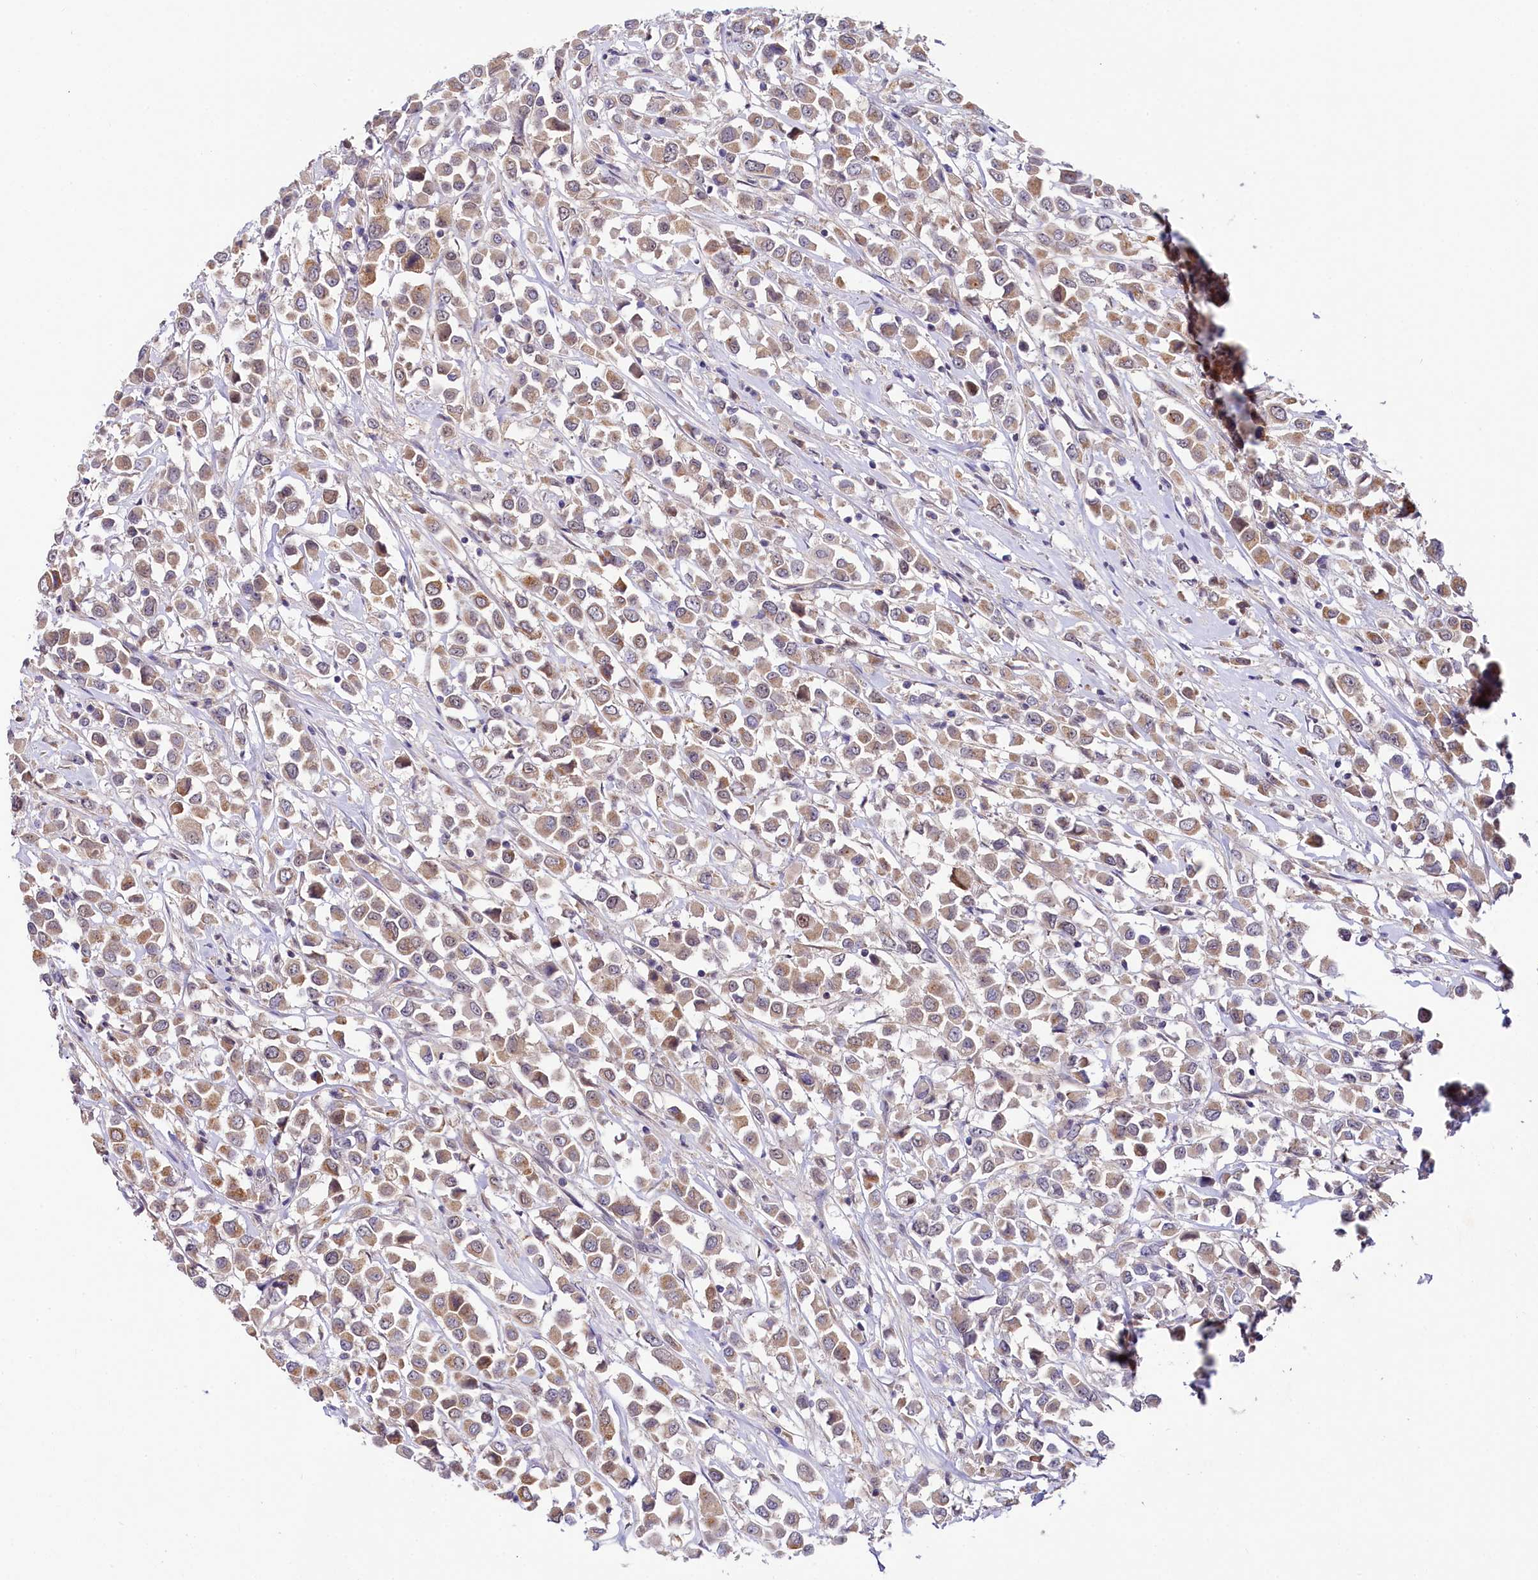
{"staining": {"intensity": "moderate", "quantity": ">75%", "location": "cytoplasmic/membranous"}, "tissue": "breast cancer", "cell_type": "Tumor cells", "image_type": "cancer", "snomed": [{"axis": "morphology", "description": "Duct carcinoma"}, {"axis": "topography", "description": "Breast"}], "caption": "DAB (3,3'-diaminobenzidine) immunohistochemical staining of human breast cancer (infiltrating ductal carcinoma) displays moderate cytoplasmic/membranous protein positivity in about >75% of tumor cells.", "gene": "SPINK9", "patient": {"sex": "female", "age": 61}}